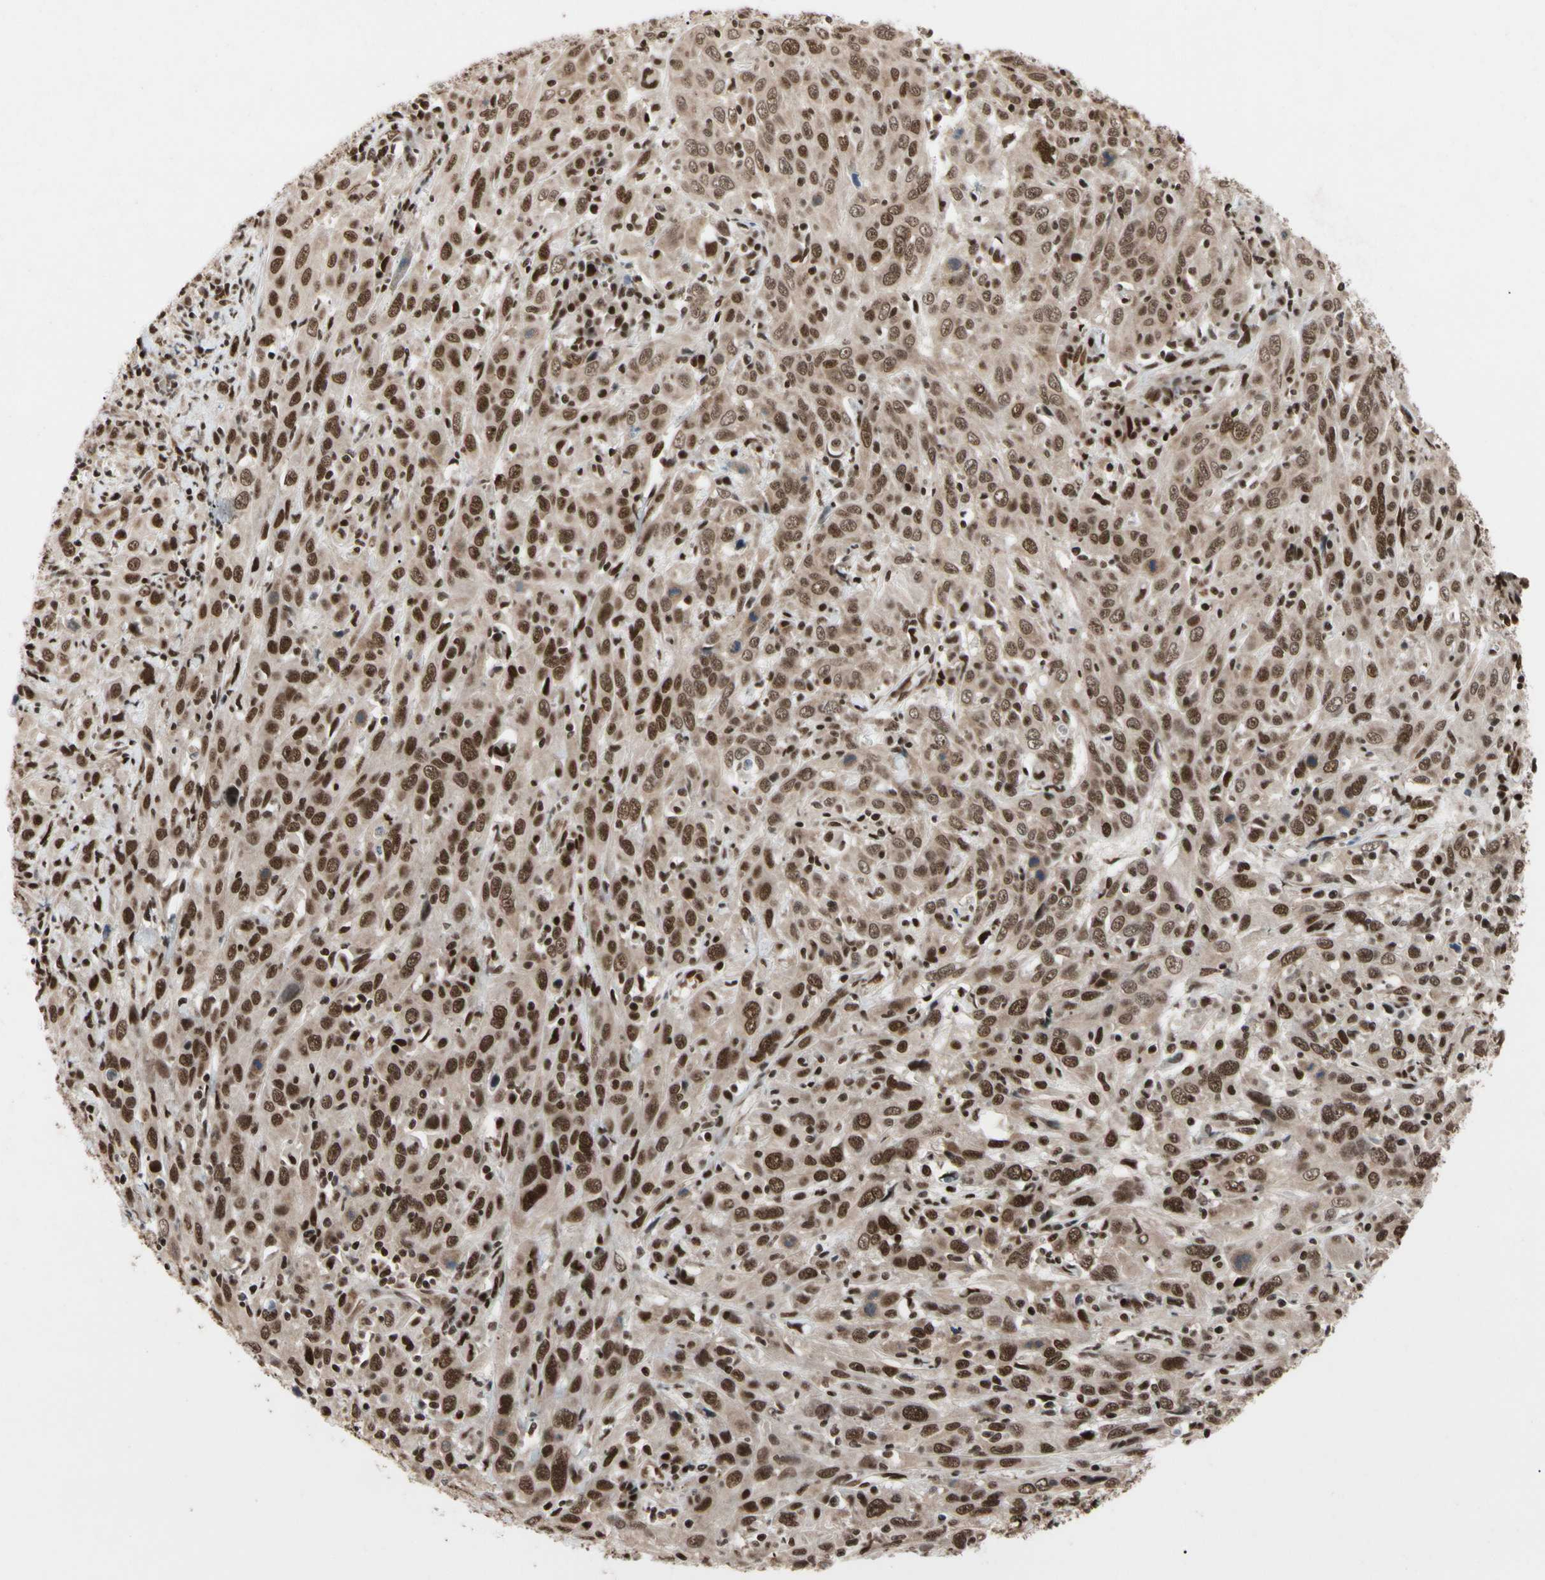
{"staining": {"intensity": "strong", "quantity": ">75%", "location": "cytoplasmic/membranous,nuclear"}, "tissue": "cervical cancer", "cell_type": "Tumor cells", "image_type": "cancer", "snomed": [{"axis": "morphology", "description": "Squamous cell carcinoma, NOS"}, {"axis": "topography", "description": "Cervix"}], "caption": "Strong cytoplasmic/membranous and nuclear protein positivity is present in about >75% of tumor cells in cervical cancer (squamous cell carcinoma).", "gene": "FAM98B", "patient": {"sex": "female", "age": 46}}